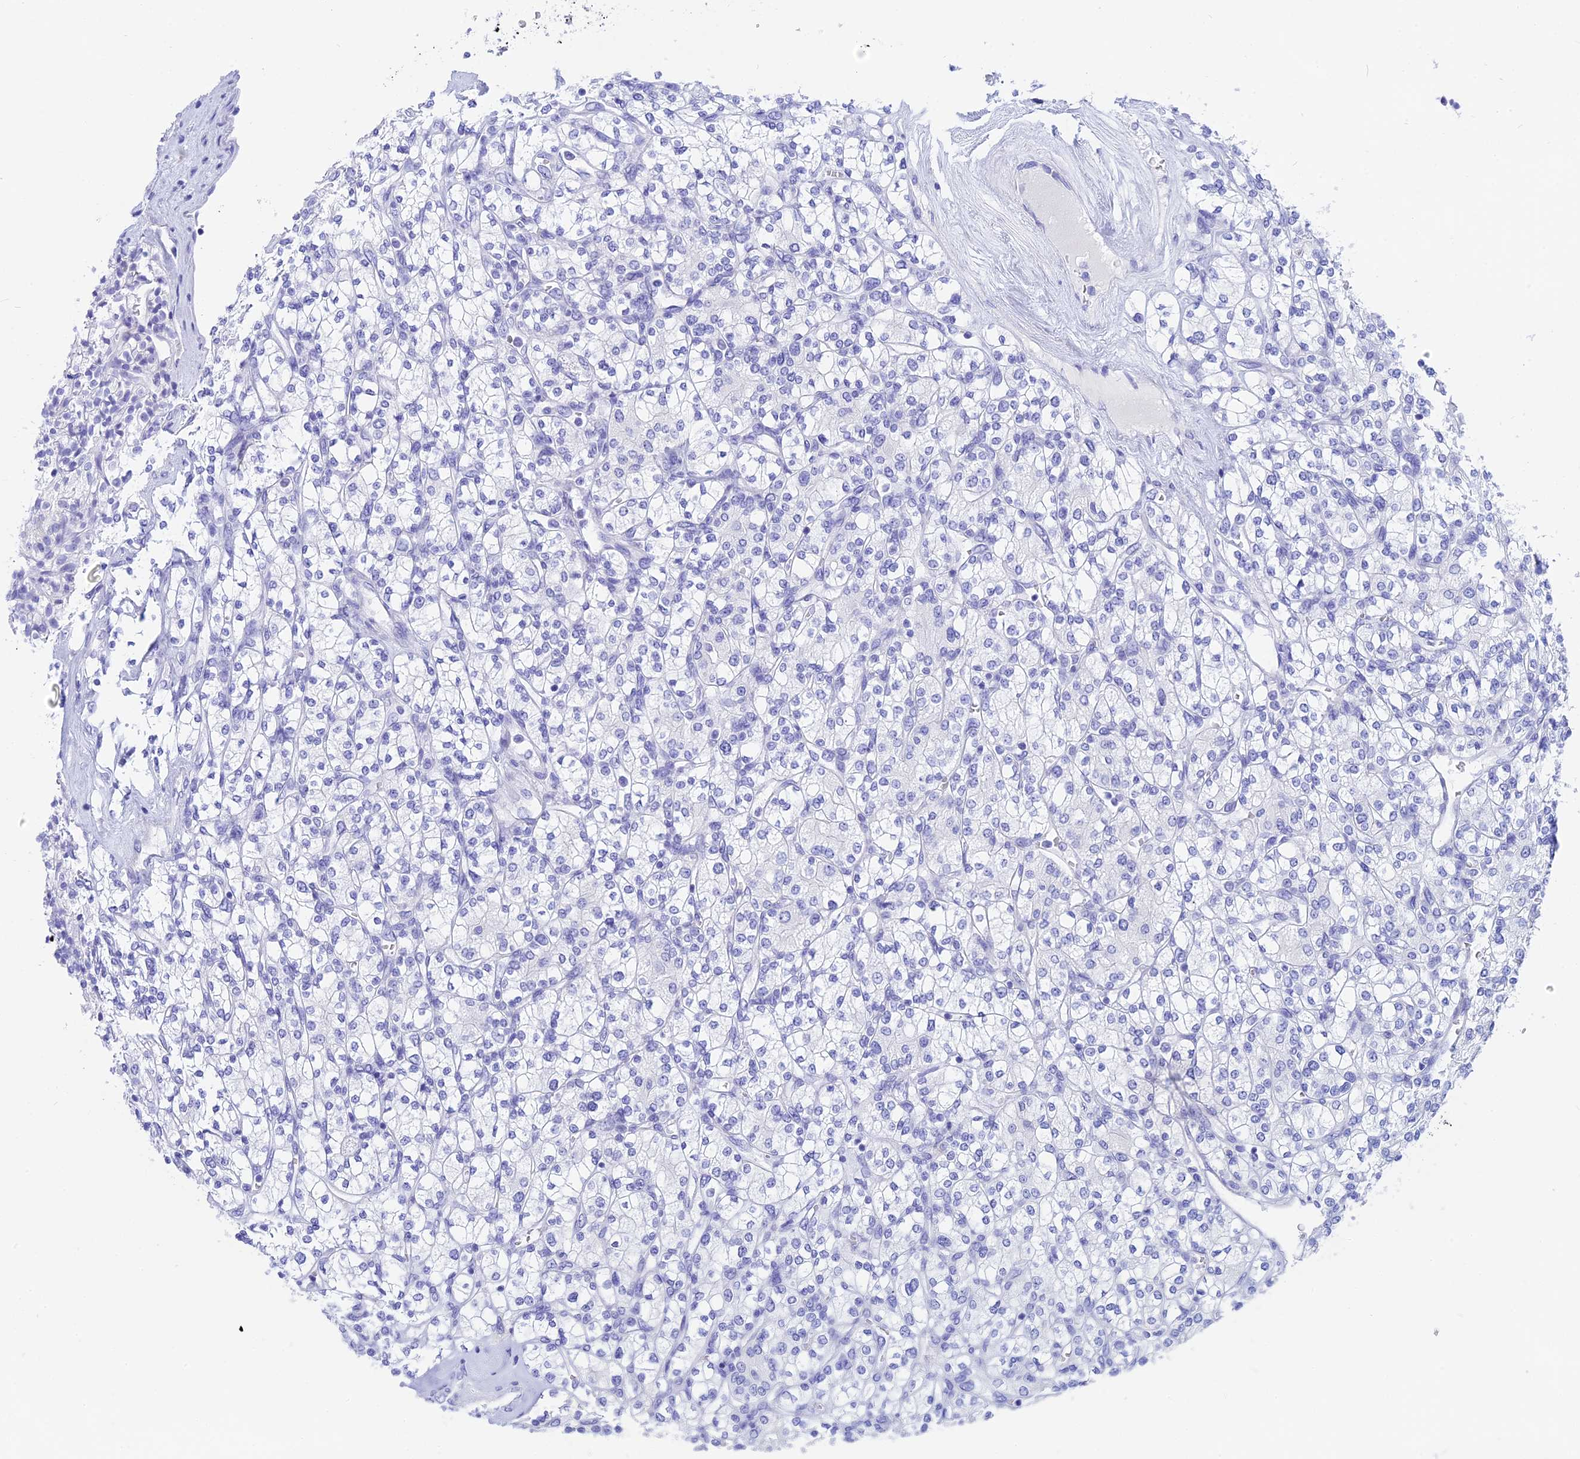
{"staining": {"intensity": "negative", "quantity": "none", "location": "none"}, "tissue": "renal cancer", "cell_type": "Tumor cells", "image_type": "cancer", "snomed": [{"axis": "morphology", "description": "Adenocarcinoma, NOS"}, {"axis": "topography", "description": "Kidney"}], "caption": "This histopathology image is of adenocarcinoma (renal) stained with immunohistochemistry (IHC) to label a protein in brown with the nuclei are counter-stained blue. There is no staining in tumor cells.", "gene": "ISCA1", "patient": {"sex": "male", "age": 77}}